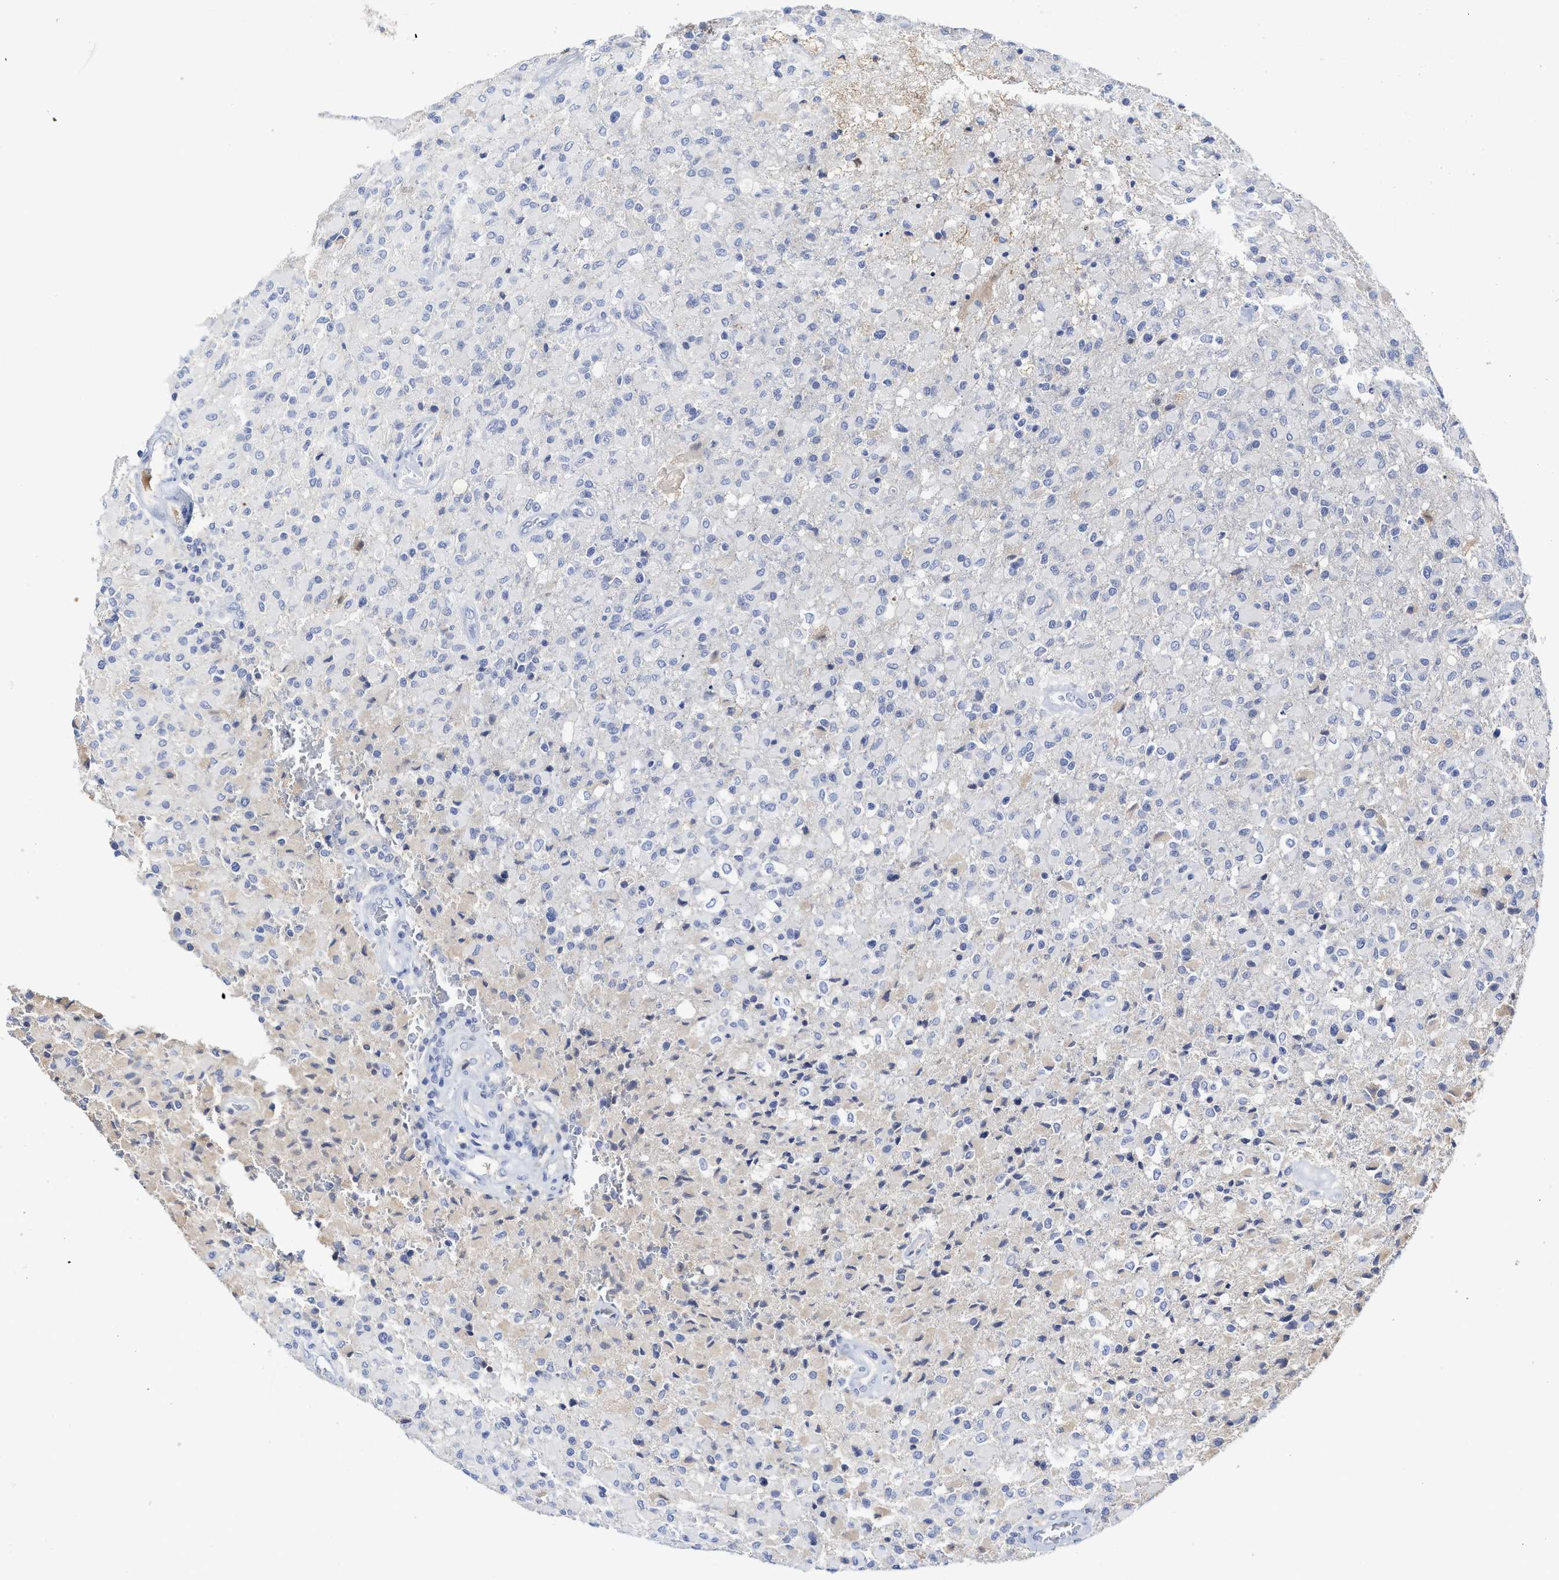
{"staining": {"intensity": "negative", "quantity": "none", "location": "none"}, "tissue": "glioma", "cell_type": "Tumor cells", "image_type": "cancer", "snomed": [{"axis": "morphology", "description": "Glioma, malignant, High grade"}, {"axis": "topography", "description": "Brain"}], "caption": "High power microscopy micrograph of an immunohistochemistry (IHC) photomicrograph of malignant glioma (high-grade), revealing no significant positivity in tumor cells.", "gene": "C2", "patient": {"sex": "male", "age": 71}}